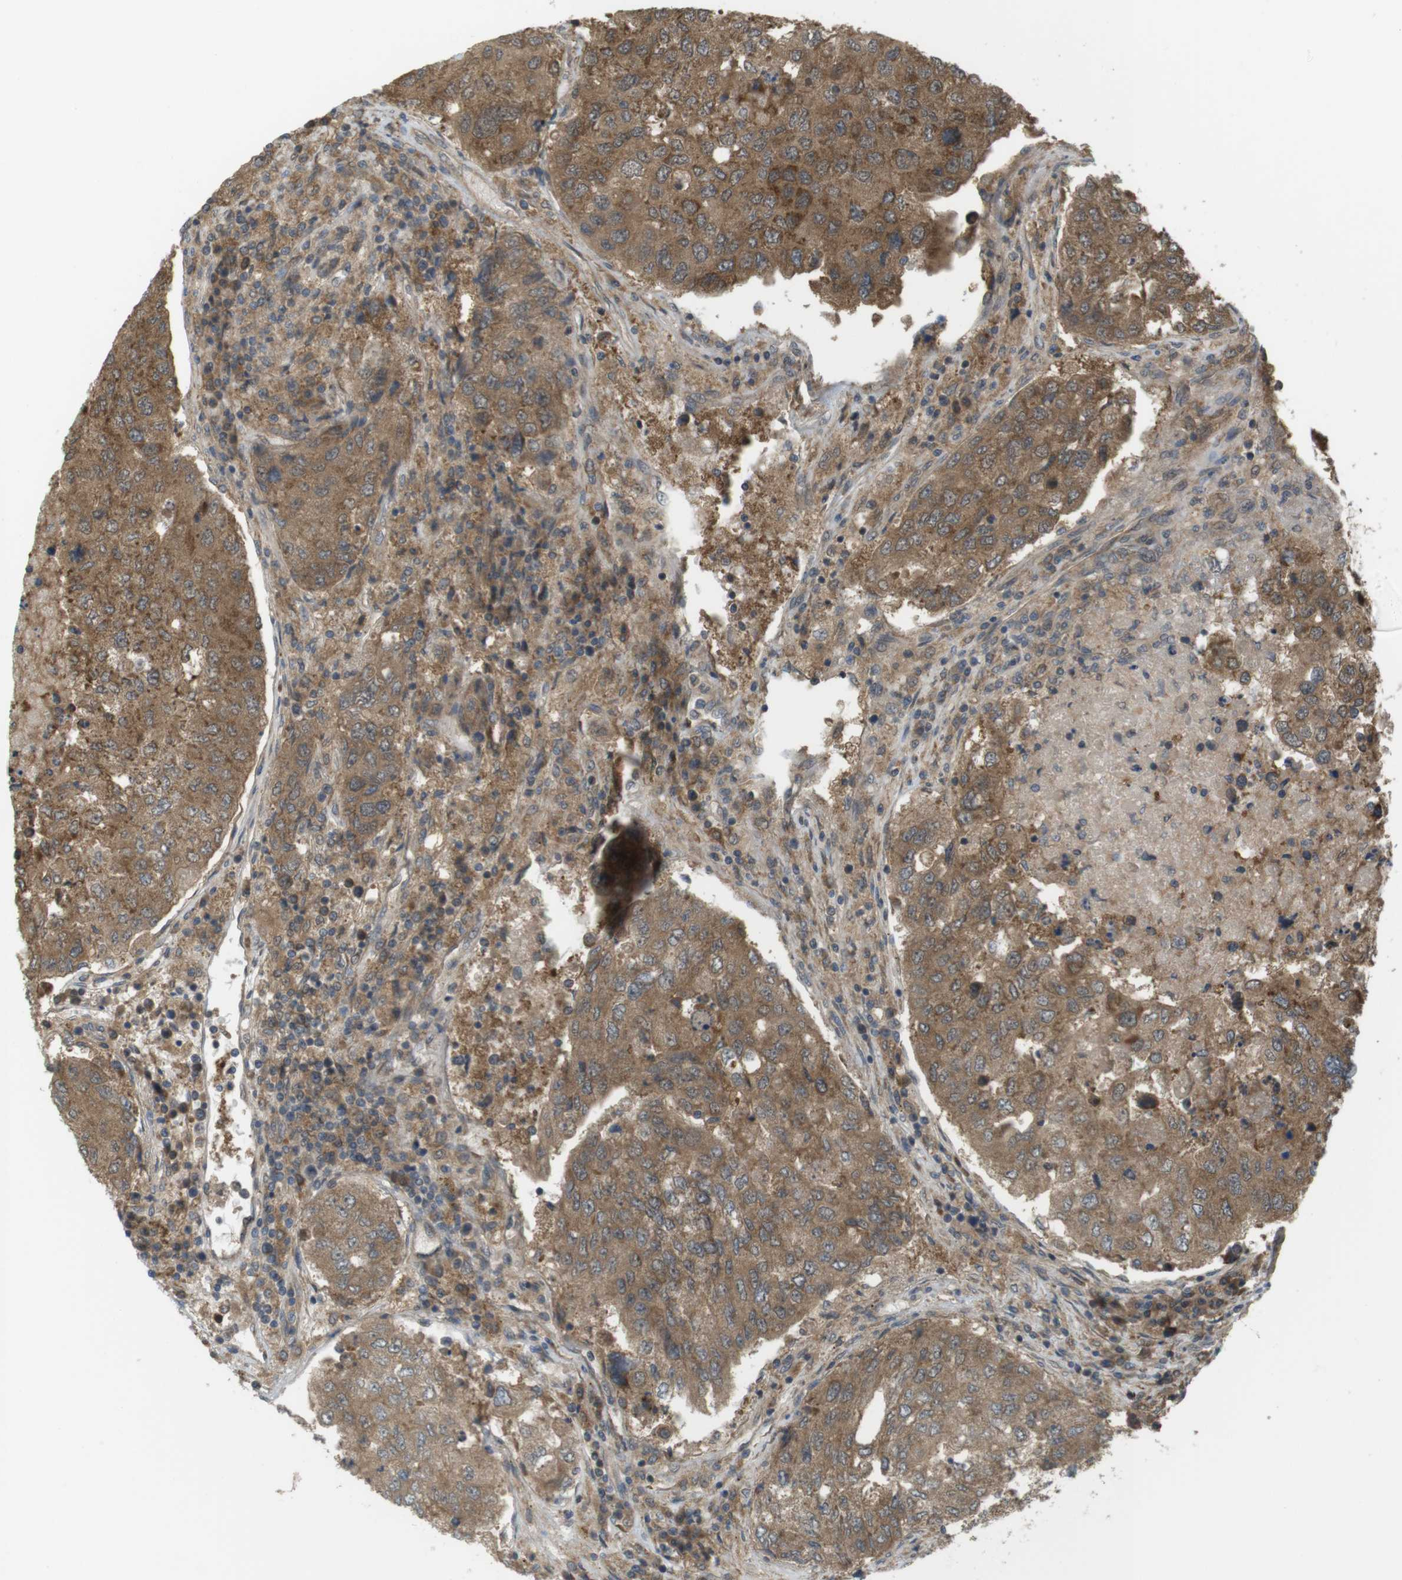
{"staining": {"intensity": "moderate", "quantity": ">75%", "location": "cytoplasmic/membranous"}, "tissue": "urothelial cancer", "cell_type": "Tumor cells", "image_type": "cancer", "snomed": [{"axis": "morphology", "description": "Urothelial carcinoma, High grade"}, {"axis": "topography", "description": "Lymph node"}, {"axis": "topography", "description": "Urinary bladder"}], "caption": "Immunohistochemical staining of human urothelial cancer reveals moderate cytoplasmic/membranous protein positivity in approximately >75% of tumor cells. (Brightfield microscopy of DAB IHC at high magnification).", "gene": "RNF130", "patient": {"sex": "male", "age": 51}}